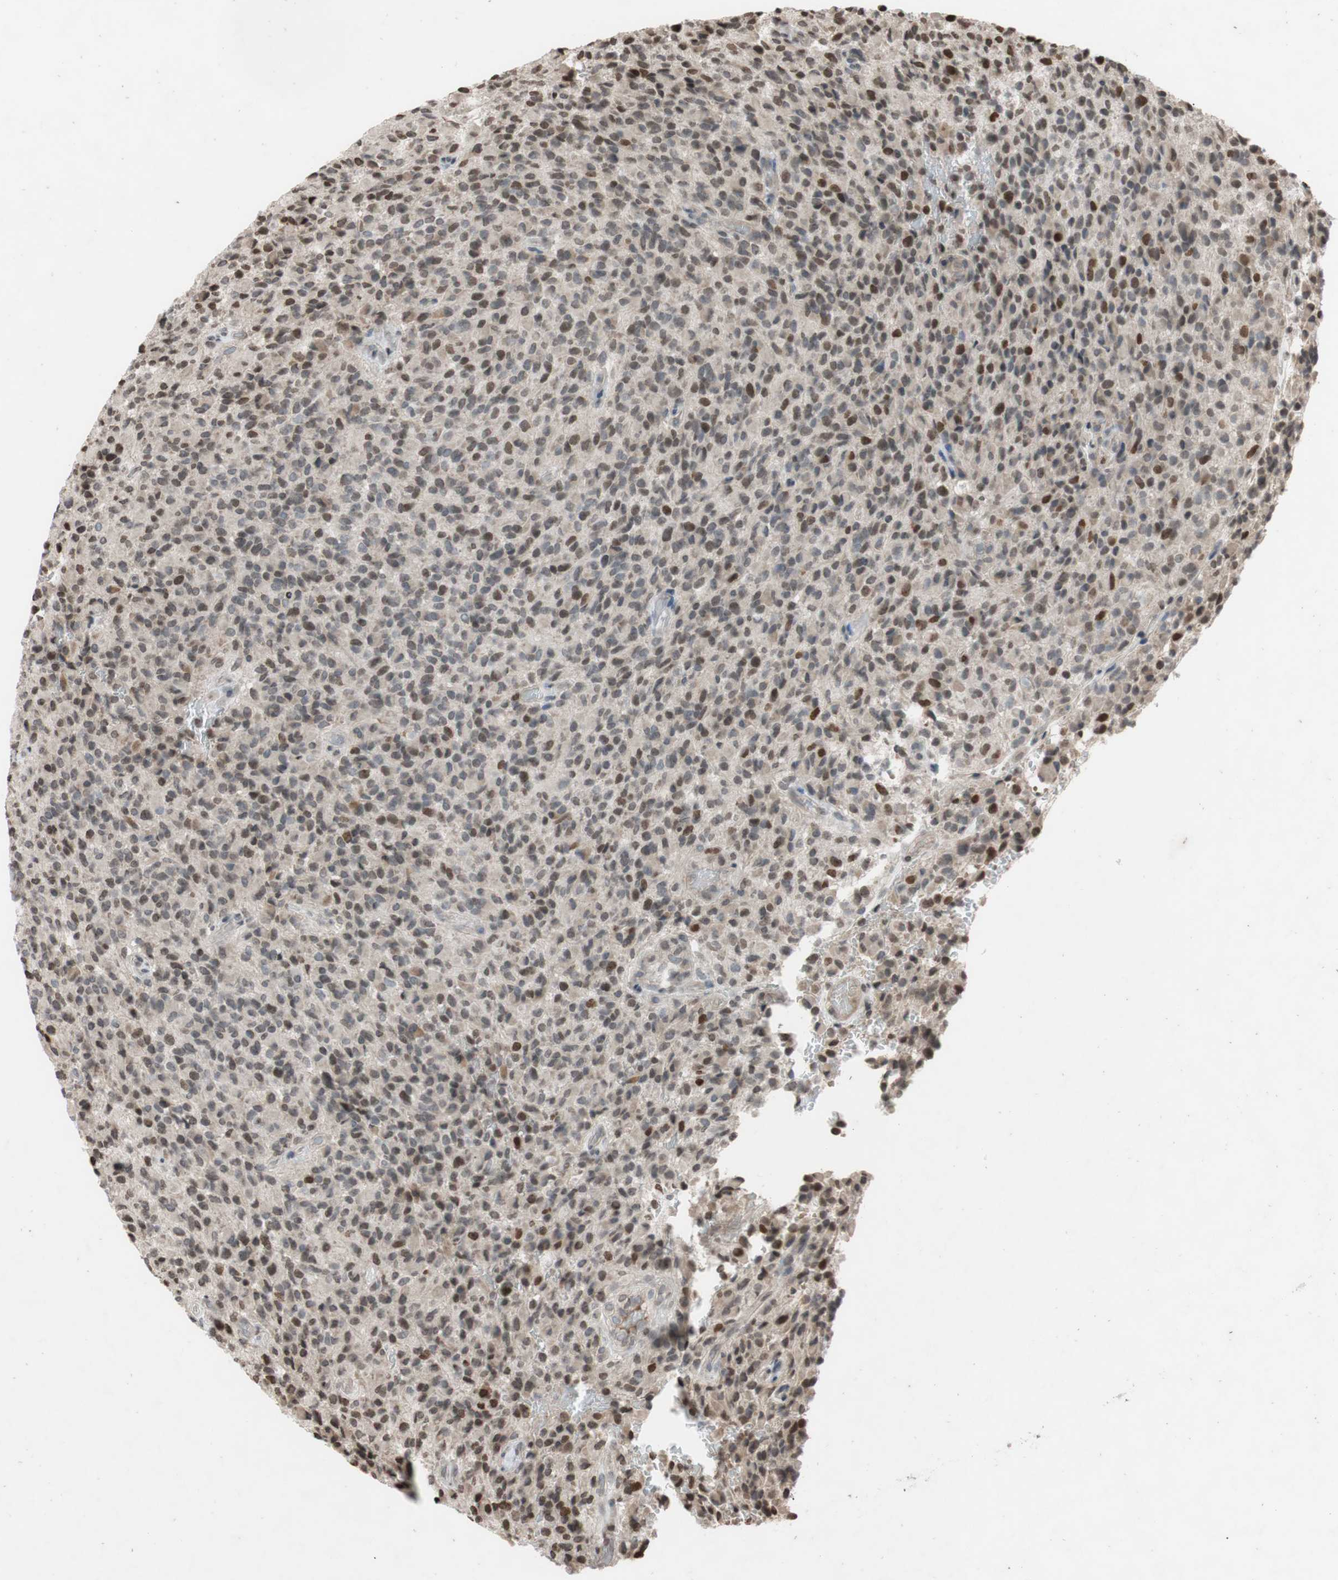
{"staining": {"intensity": "moderate", "quantity": ">75%", "location": "nuclear"}, "tissue": "glioma", "cell_type": "Tumor cells", "image_type": "cancer", "snomed": [{"axis": "morphology", "description": "Glioma, malignant, High grade"}, {"axis": "topography", "description": "Brain"}], "caption": "Immunohistochemical staining of glioma exhibits medium levels of moderate nuclear staining in about >75% of tumor cells.", "gene": "MCM6", "patient": {"sex": "male", "age": 71}}